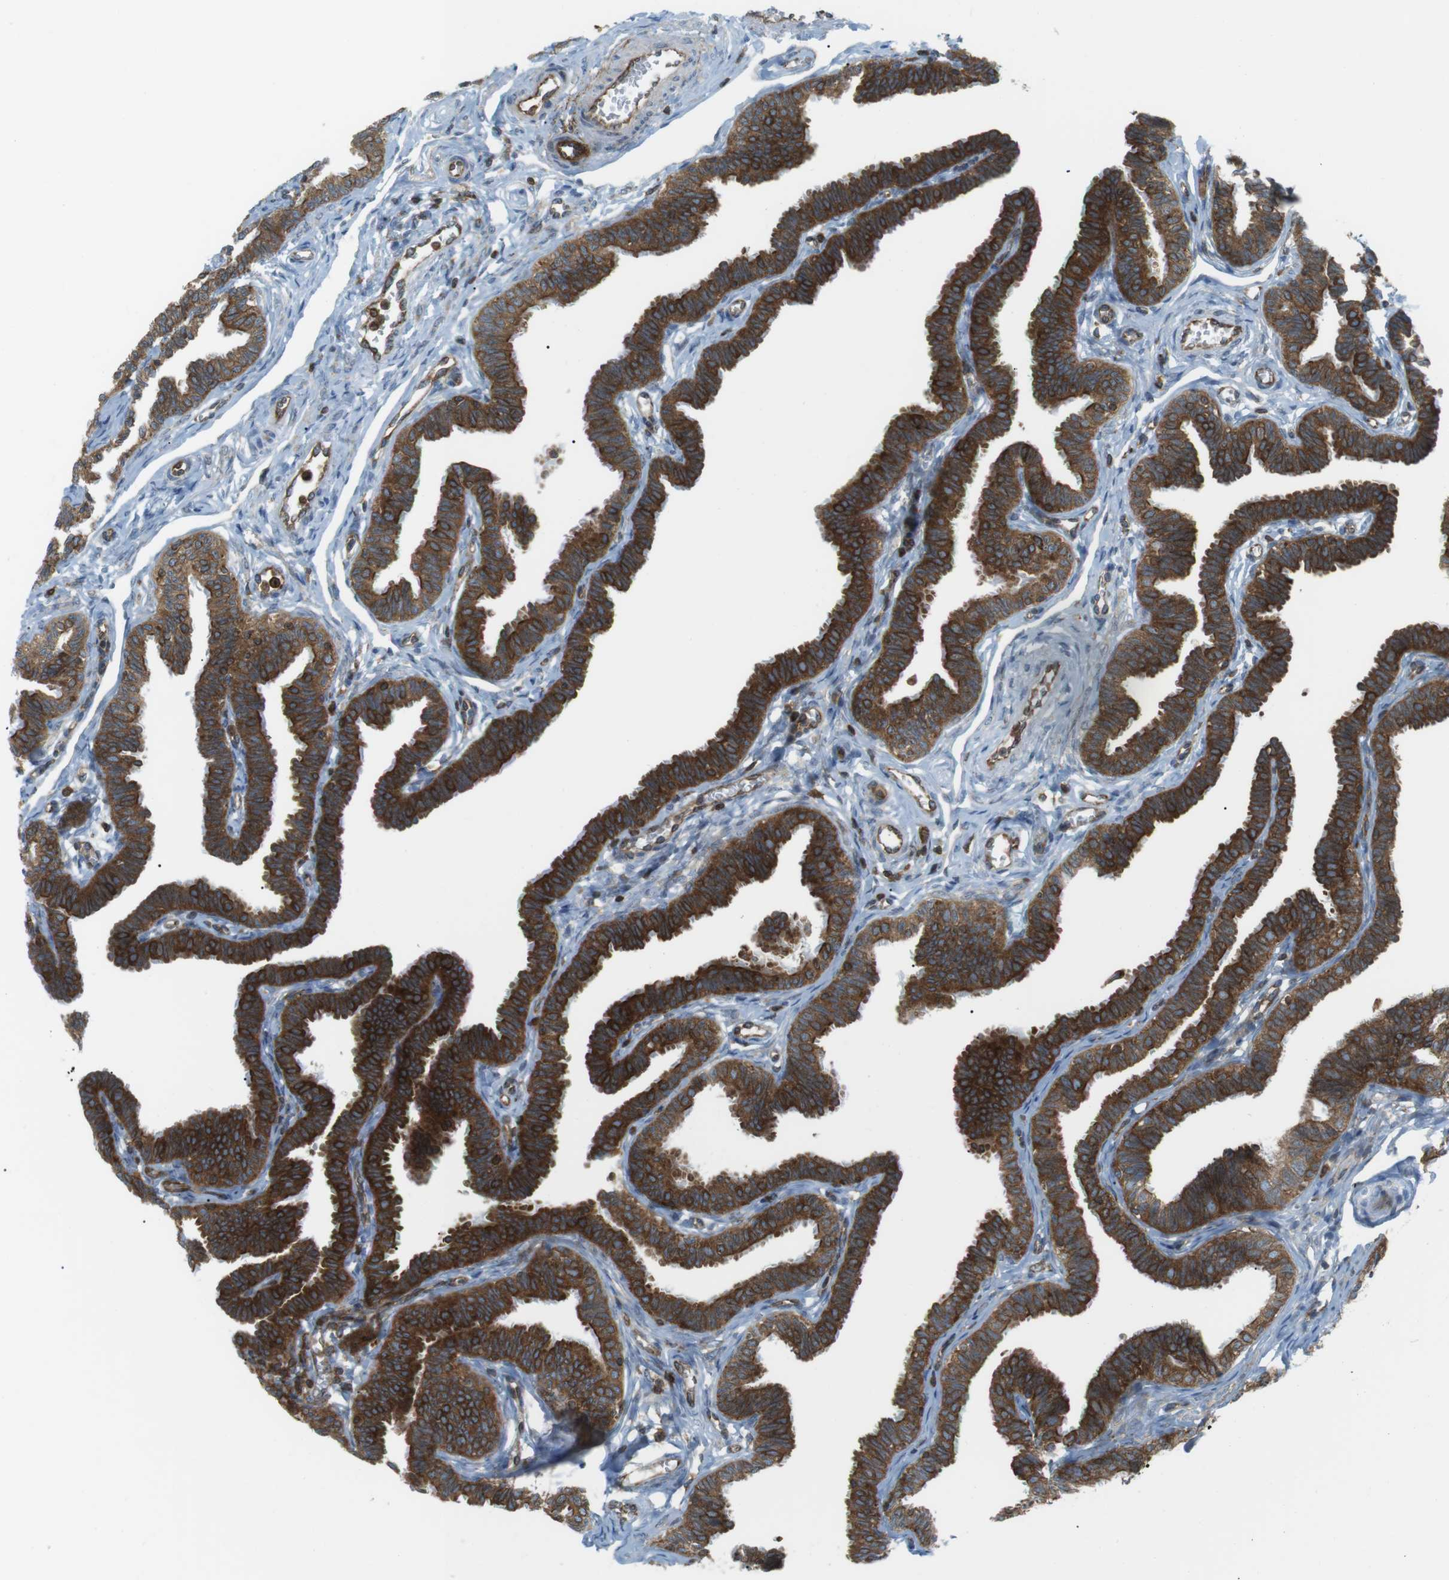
{"staining": {"intensity": "strong", "quantity": ">75%", "location": "cytoplasmic/membranous"}, "tissue": "fallopian tube", "cell_type": "Glandular cells", "image_type": "normal", "snomed": [{"axis": "morphology", "description": "Normal tissue, NOS"}, {"axis": "topography", "description": "Fallopian tube"}, {"axis": "topography", "description": "Ovary"}], "caption": "IHC (DAB (3,3'-diaminobenzidine)) staining of unremarkable human fallopian tube displays strong cytoplasmic/membranous protein expression in approximately >75% of glandular cells.", "gene": "FLII", "patient": {"sex": "female", "age": 23}}